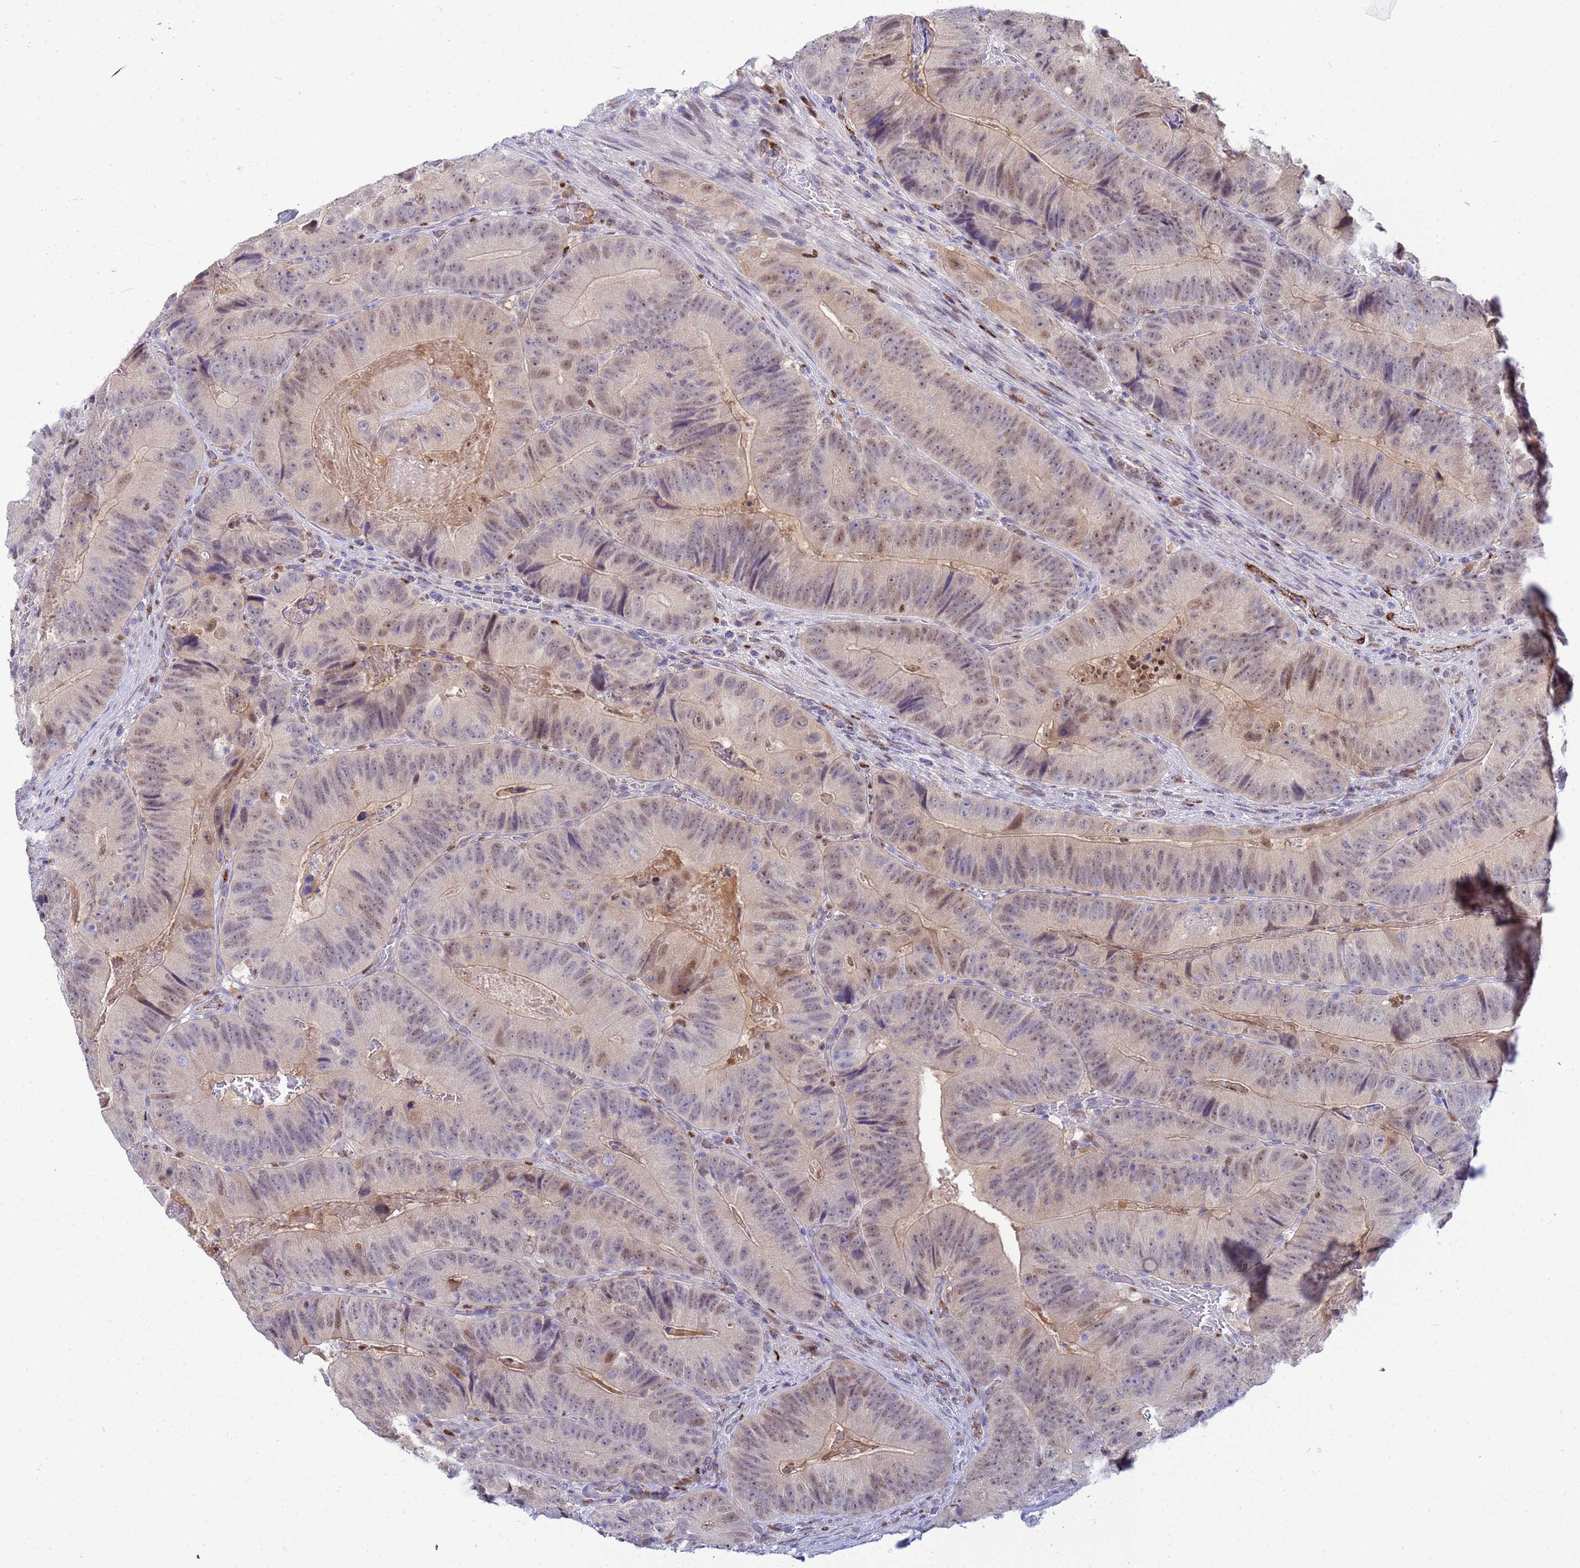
{"staining": {"intensity": "weak", "quantity": "25%-75%", "location": "cytoplasmic/membranous,nuclear"}, "tissue": "colorectal cancer", "cell_type": "Tumor cells", "image_type": "cancer", "snomed": [{"axis": "morphology", "description": "Adenocarcinoma, NOS"}, {"axis": "topography", "description": "Colon"}], "caption": "The photomicrograph displays staining of colorectal cancer, revealing weak cytoplasmic/membranous and nuclear protein expression (brown color) within tumor cells.", "gene": "SLC25A37", "patient": {"sex": "female", "age": 86}}